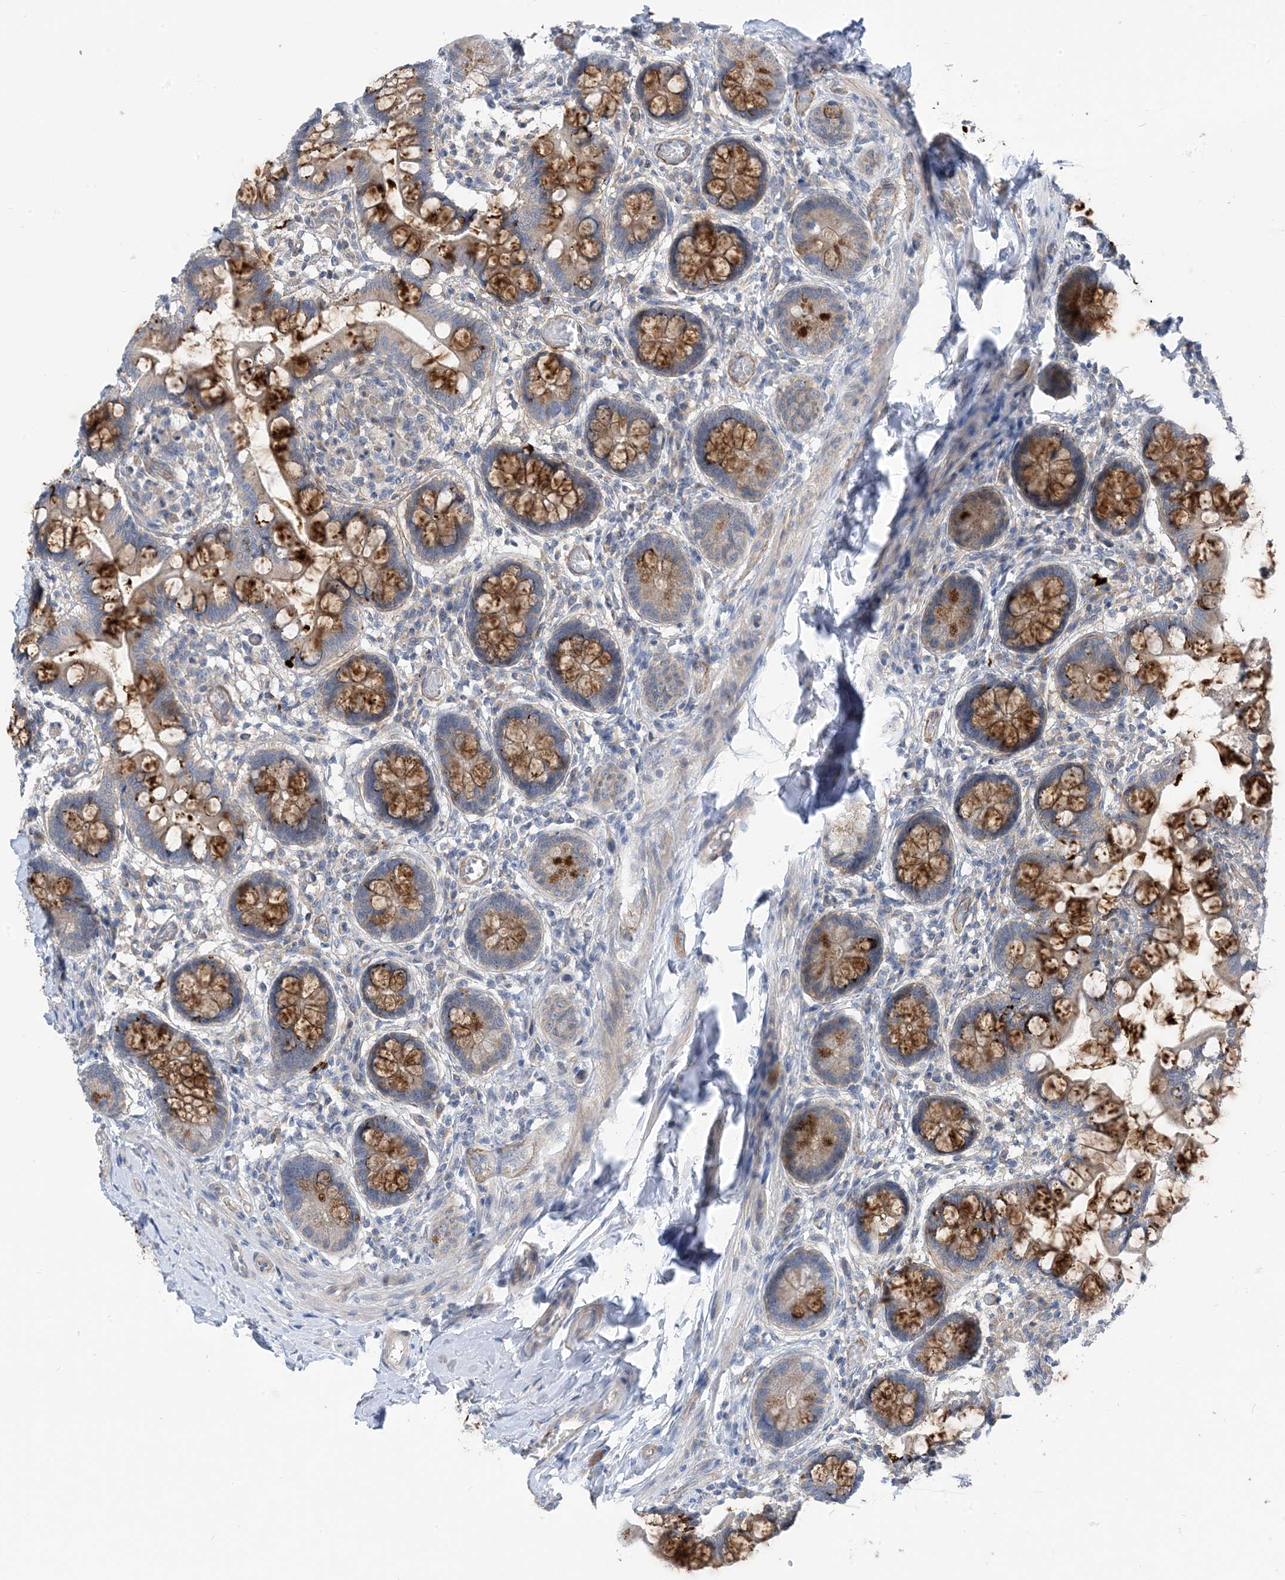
{"staining": {"intensity": "strong", "quantity": "25%-75%", "location": "cytoplasmic/membranous"}, "tissue": "small intestine", "cell_type": "Glandular cells", "image_type": "normal", "snomed": [{"axis": "morphology", "description": "Normal tissue, NOS"}, {"axis": "topography", "description": "Small intestine"}], "caption": "Small intestine was stained to show a protein in brown. There is high levels of strong cytoplasmic/membranous positivity in about 25%-75% of glandular cells.", "gene": "PLEKHA3", "patient": {"sex": "male", "age": 52}}